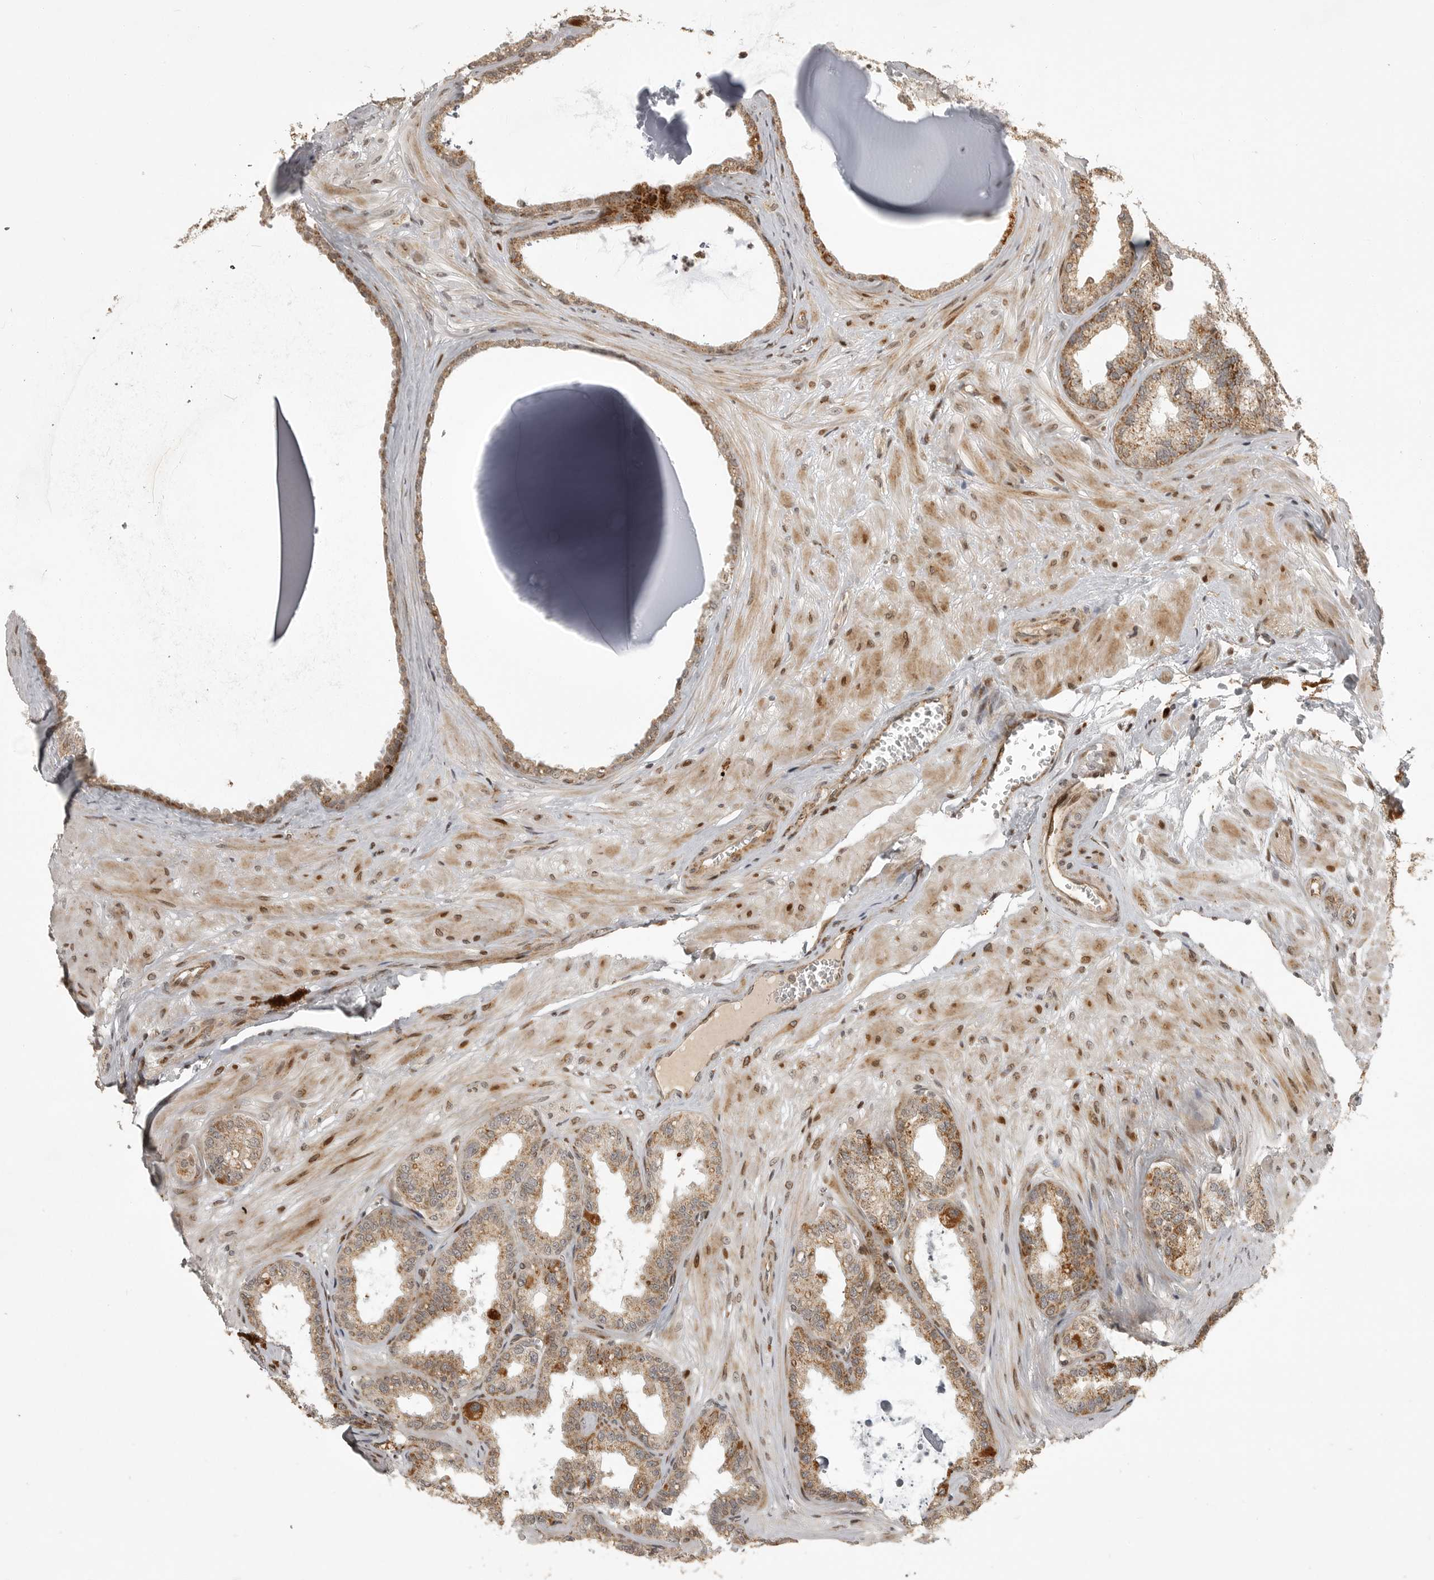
{"staining": {"intensity": "strong", "quantity": ">75%", "location": "cytoplasmic/membranous"}, "tissue": "seminal vesicle", "cell_type": "Glandular cells", "image_type": "normal", "snomed": [{"axis": "morphology", "description": "Normal tissue, NOS"}, {"axis": "topography", "description": "Prostate"}, {"axis": "topography", "description": "Seminal veicle"}], "caption": "A brown stain labels strong cytoplasmic/membranous expression of a protein in glandular cells of normal human seminal vesicle.", "gene": "NARS2", "patient": {"sex": "male", "age": 51}}